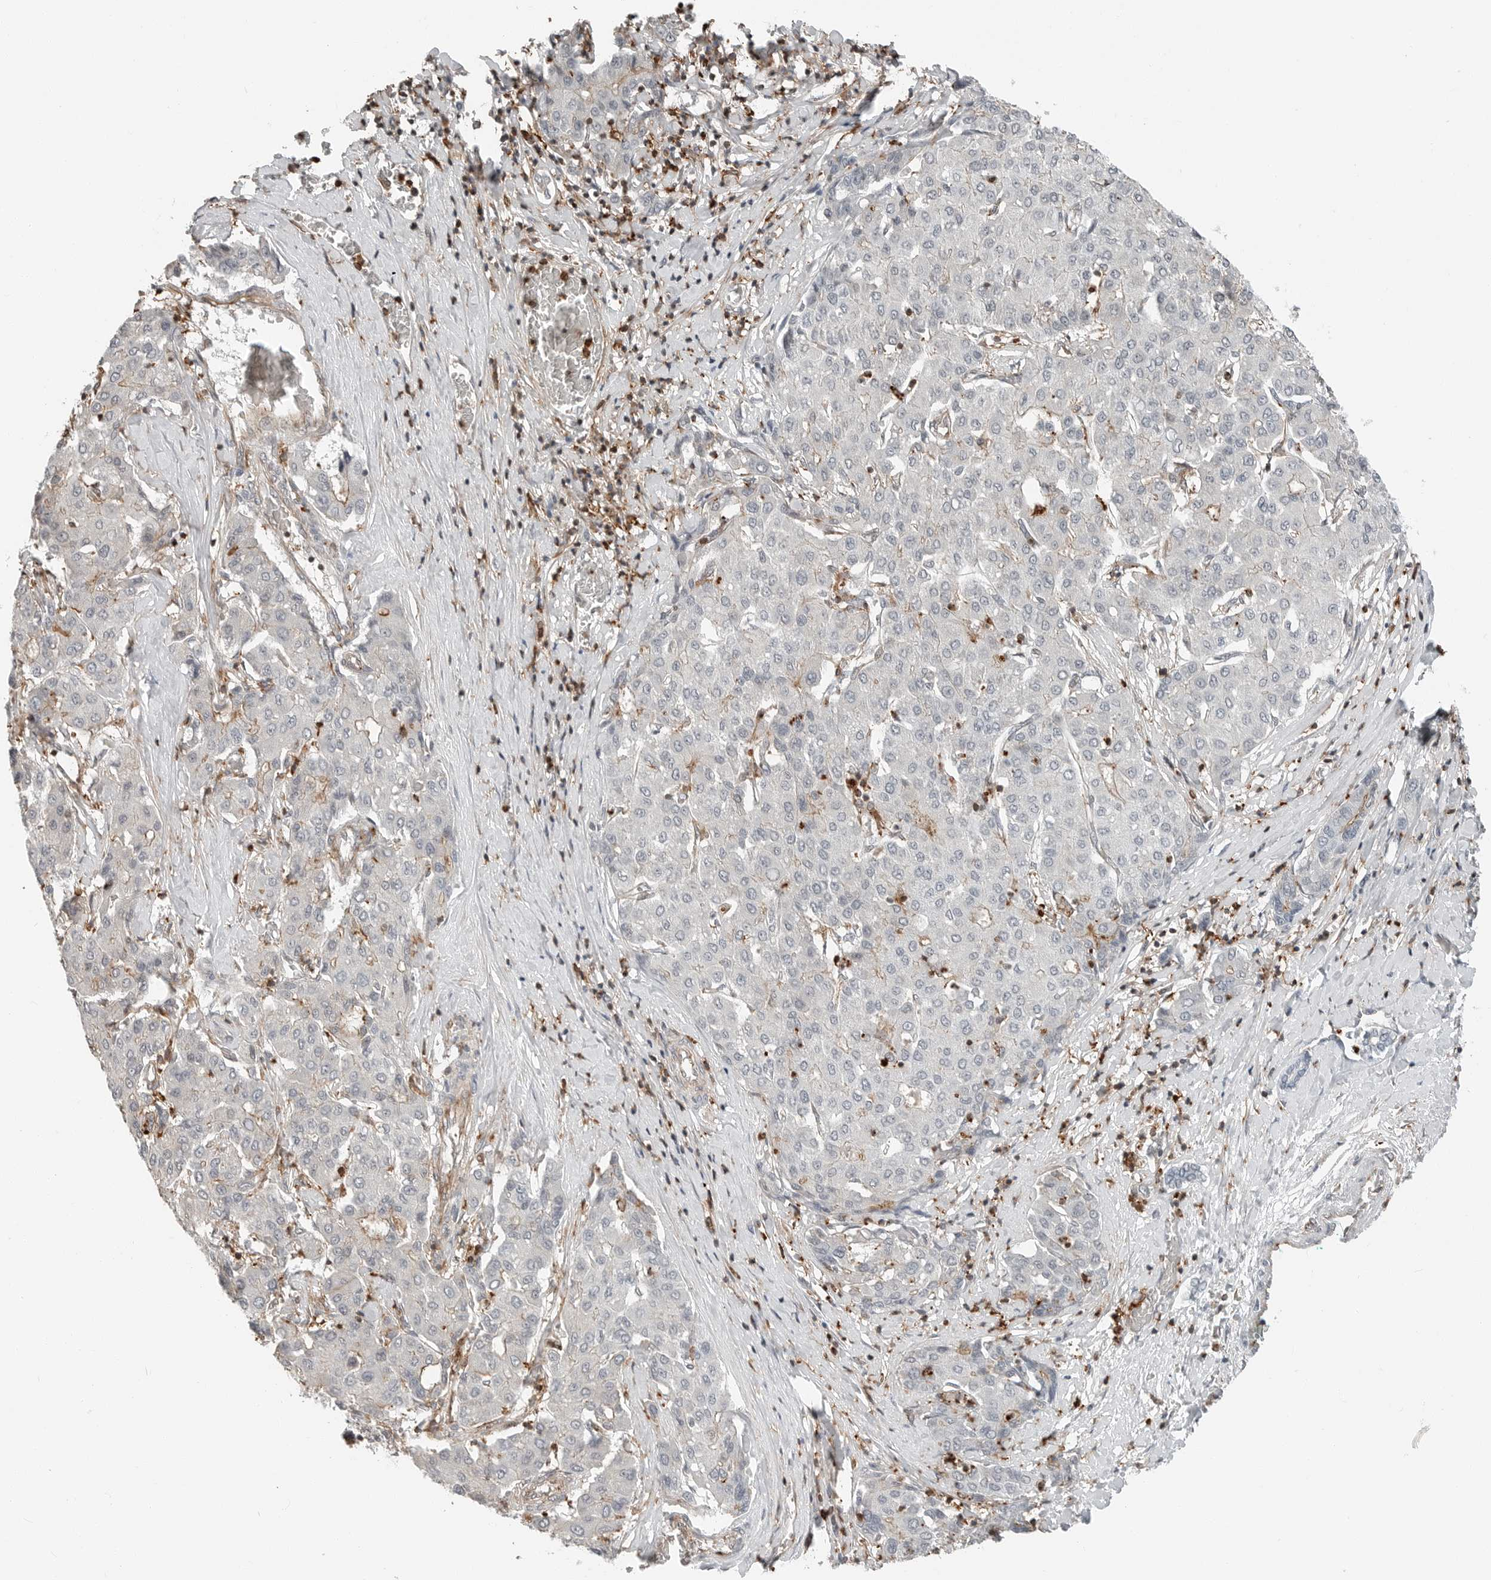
{"staining": {"intensity": "negative", "quantity": "none", "location": "none"}, "tissue": "liver cancer", "cell_type": "Tumor cells", "image_type": "cancer", "snomed": [{"axis": "morphology", "description": "Carcinoma, Hepatocellular, NOS"}, {"axis": "topography", "description": "Liver"}], "caption": "Liver hepatocellular carcinoma was stained to show a protein in brown. There is no significant expression in tumor cells.", "gene": "LEFTY2", "patient": {"sex": "male", "age": 65}}